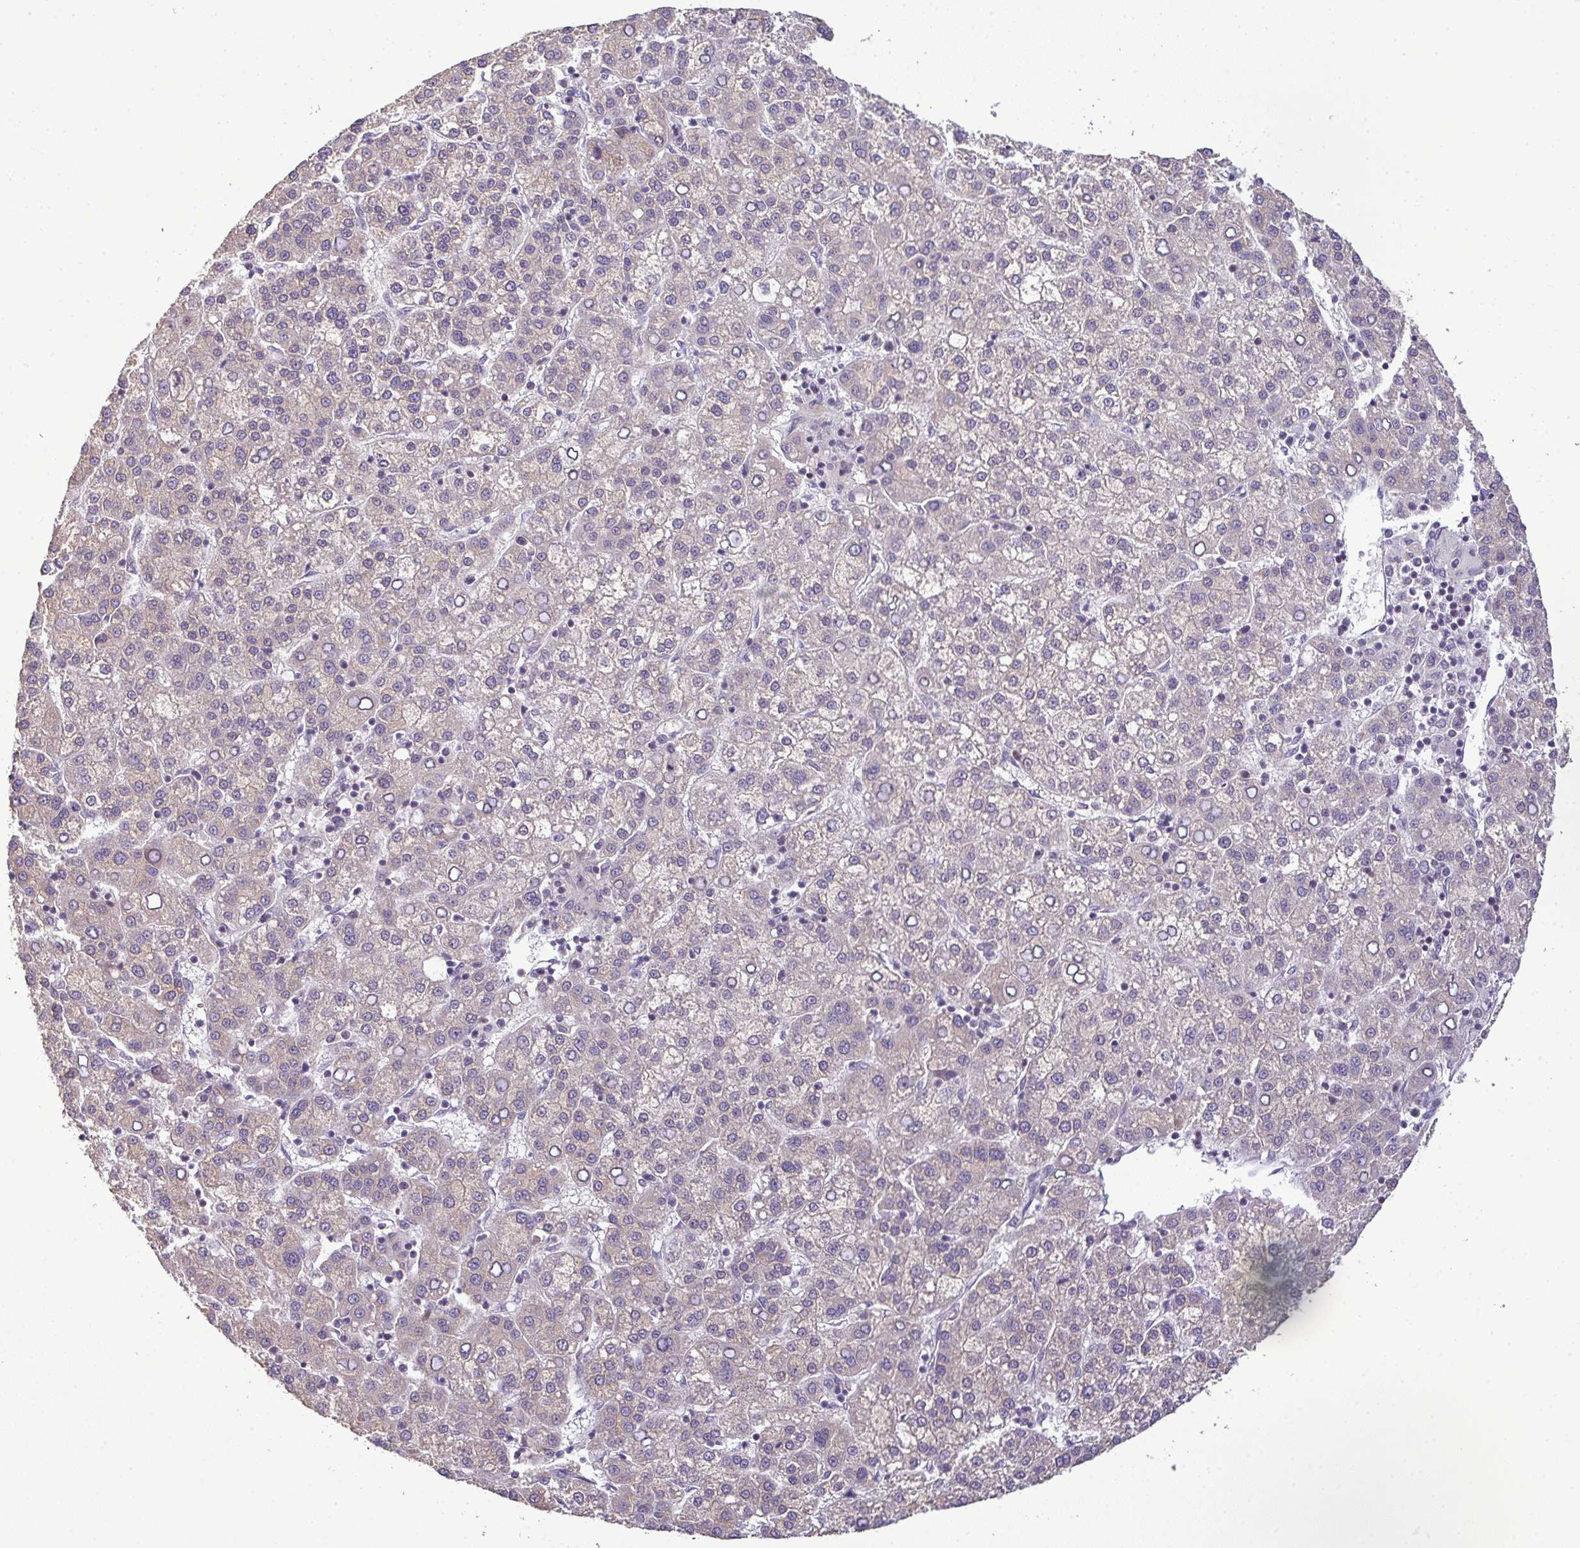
{"staining": {"intensity": "negative", "quantity": "none", "location": "none"}, "tissue": "liver cancer", "cell_type": "Tumor cells", "image_type": "cancer", "snomed": [{"axis": "morphology", "description": "Carcinoma, Hepatocellular, NOS"}, {"axis": "topography", "description": "Liver"}], "caption": "Immunohistochemistry (IHC) image of human liver hepatocellular carcinoma stained for a protein (brown), which demonstrates no staining in tumor cells.", "gene": "NT5C1A", "patient": {"sex": "female", "age": 58}}